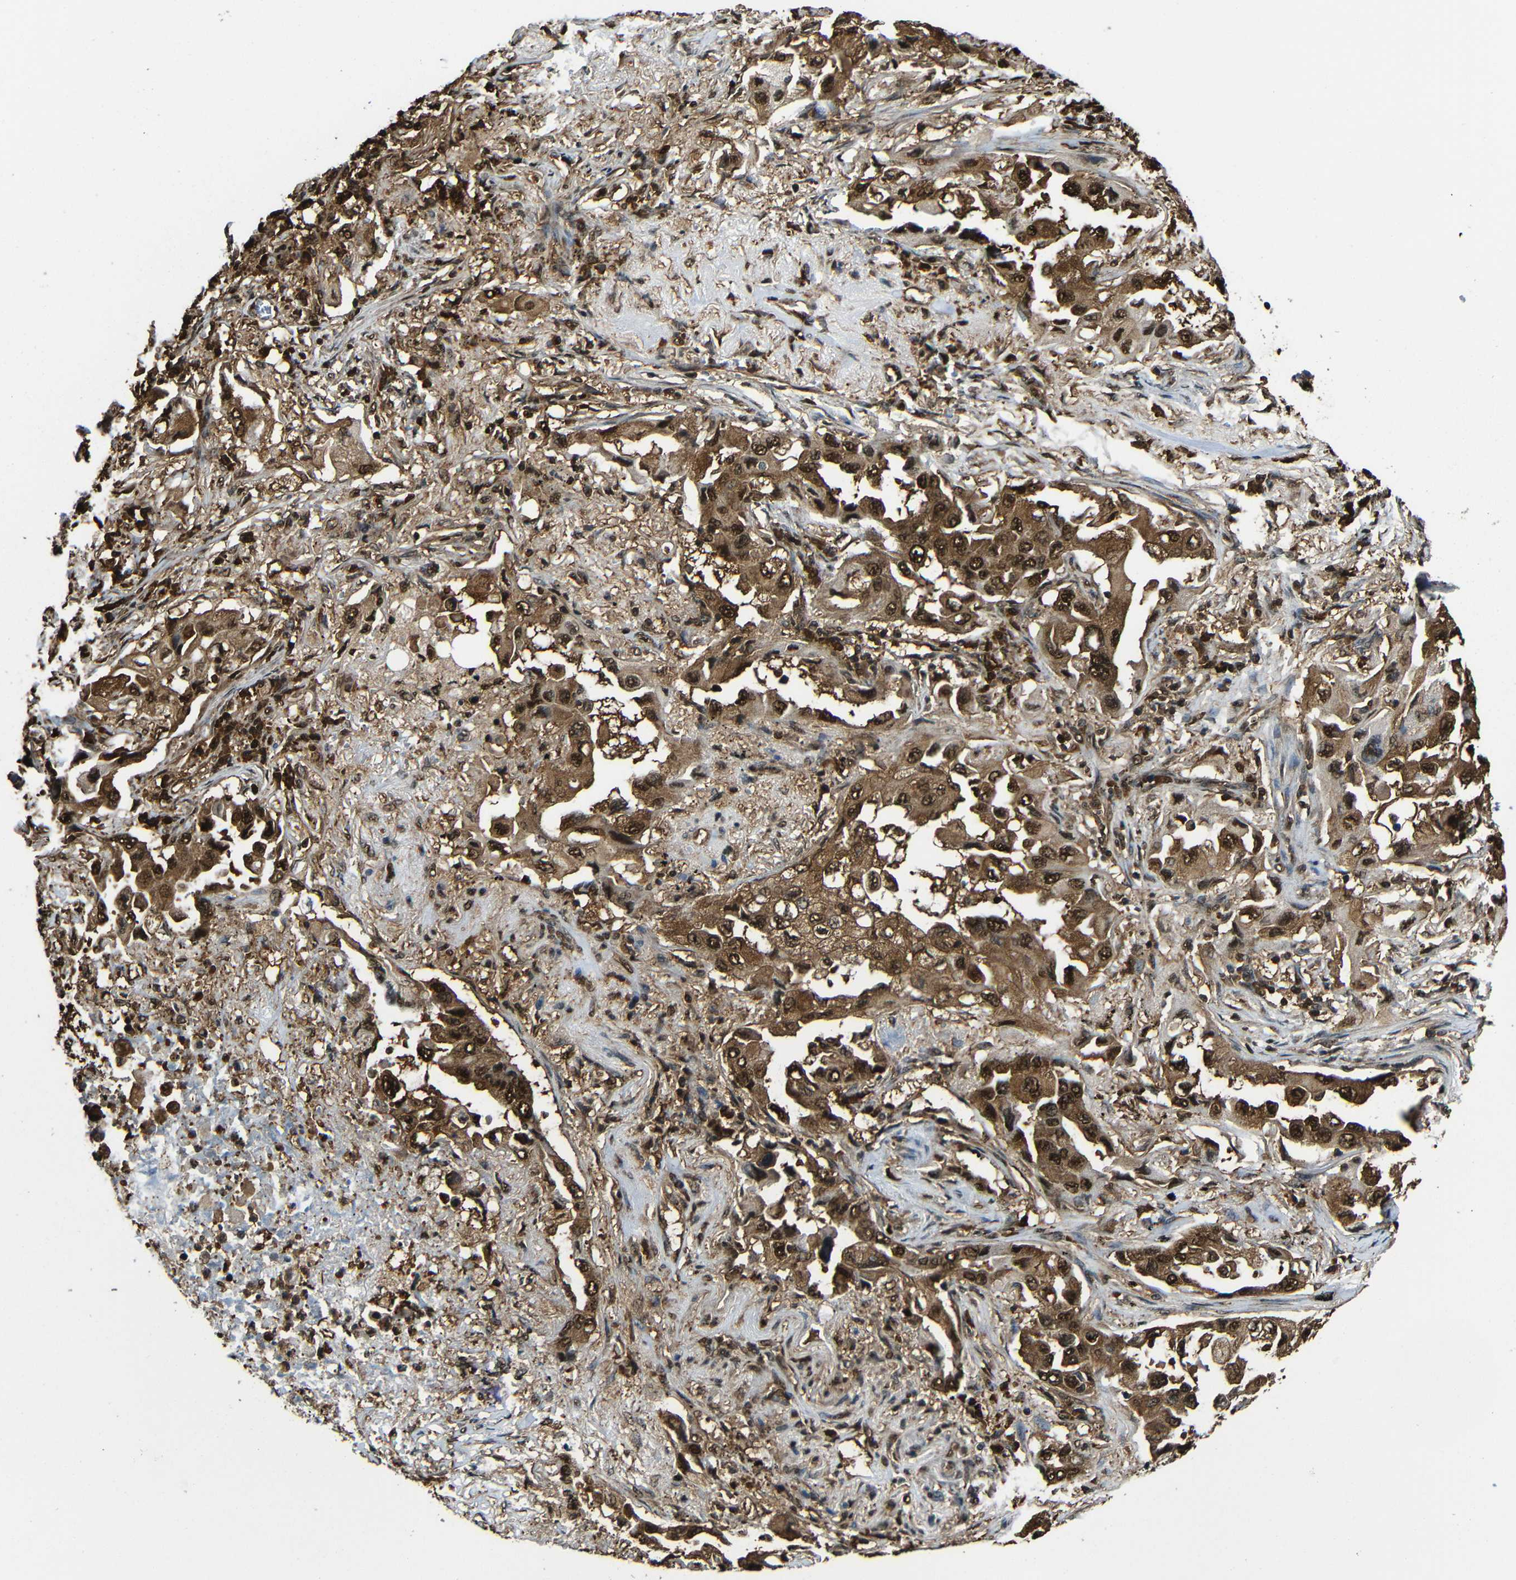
{"staining": {"intensity": "strong", "quantity": ">75%", "location": "cytoplasmic/membranous,nuclear"}, "tissue": "lung cancer", "cell_type": "Tumor cells", "image_type": "cancer", "snomed": [{"axis": "morphology", "description": "Adenocarcinoma, NOS"}, {"axis": "topography", "description": "Lung"}], "caption": "The histopathology image shows staining of lung cancer, revealing strong cytoplasmic/membranous and nuclear protein positivity (brown color) within tumor cells.", "gene": "VCP", "patient": {"sex": "female", "age": 65}}